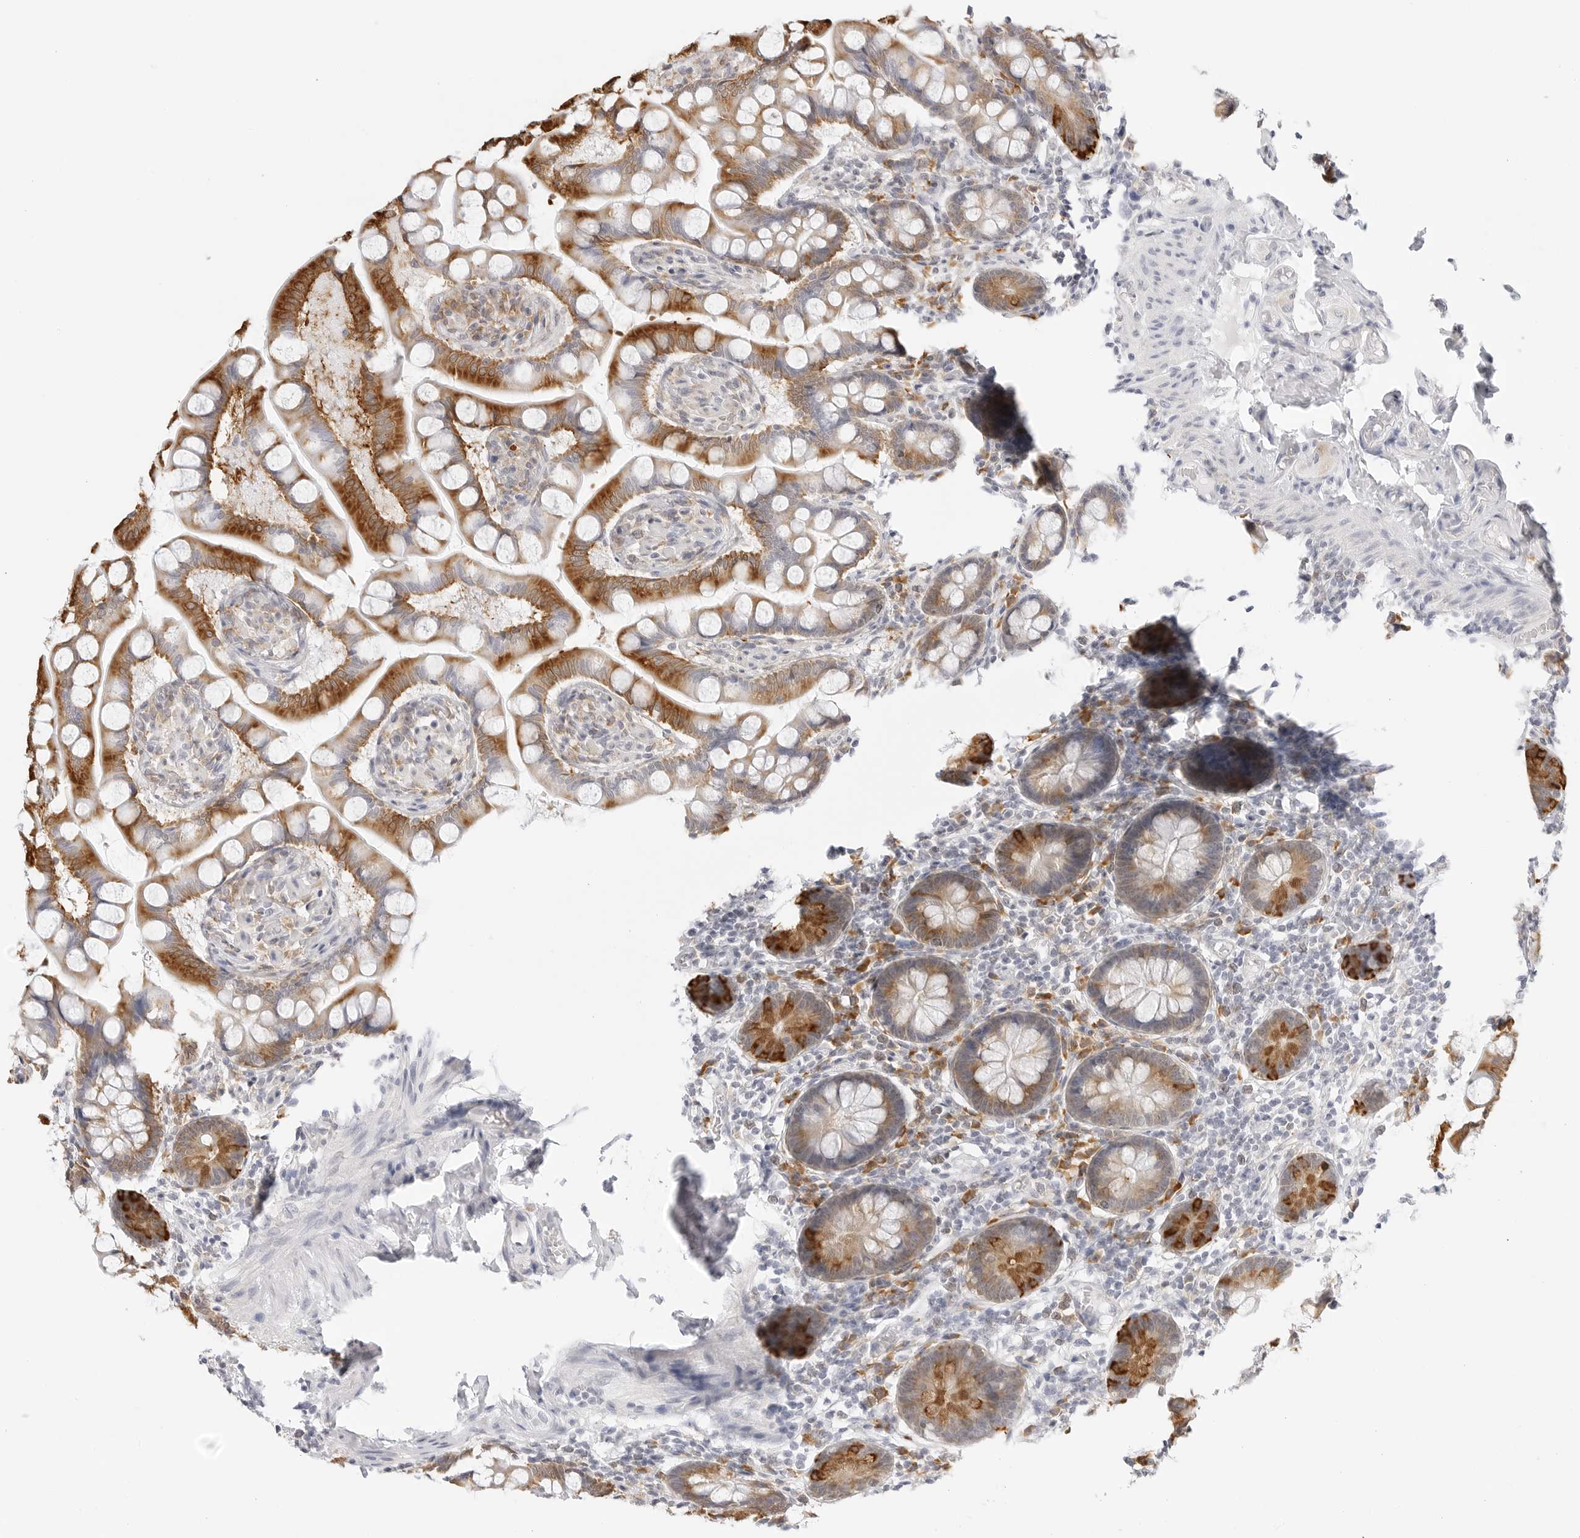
{"staining": {"intensity": "strong", "quantity": ">75%", "location": "cytoplasmic/membranous"}, "tissue": "small intestine", "cell_type": "Glandular cells", "image_type": "normal", "snomed": [{"axis": "morphology", "description": "Normal tissue, NOS"}, {"axis": "topography", "description": "Small intestine"}], "caption": "IHC photomicrograph of unremarkable small intestine stained for a protein (brown), which demonstrates high levels of strong cytoplasmic/membranous staining in approximately >75% of glandular cells.", "gene": "THEM4", "patient": {"sex": "male", "age": 41}}